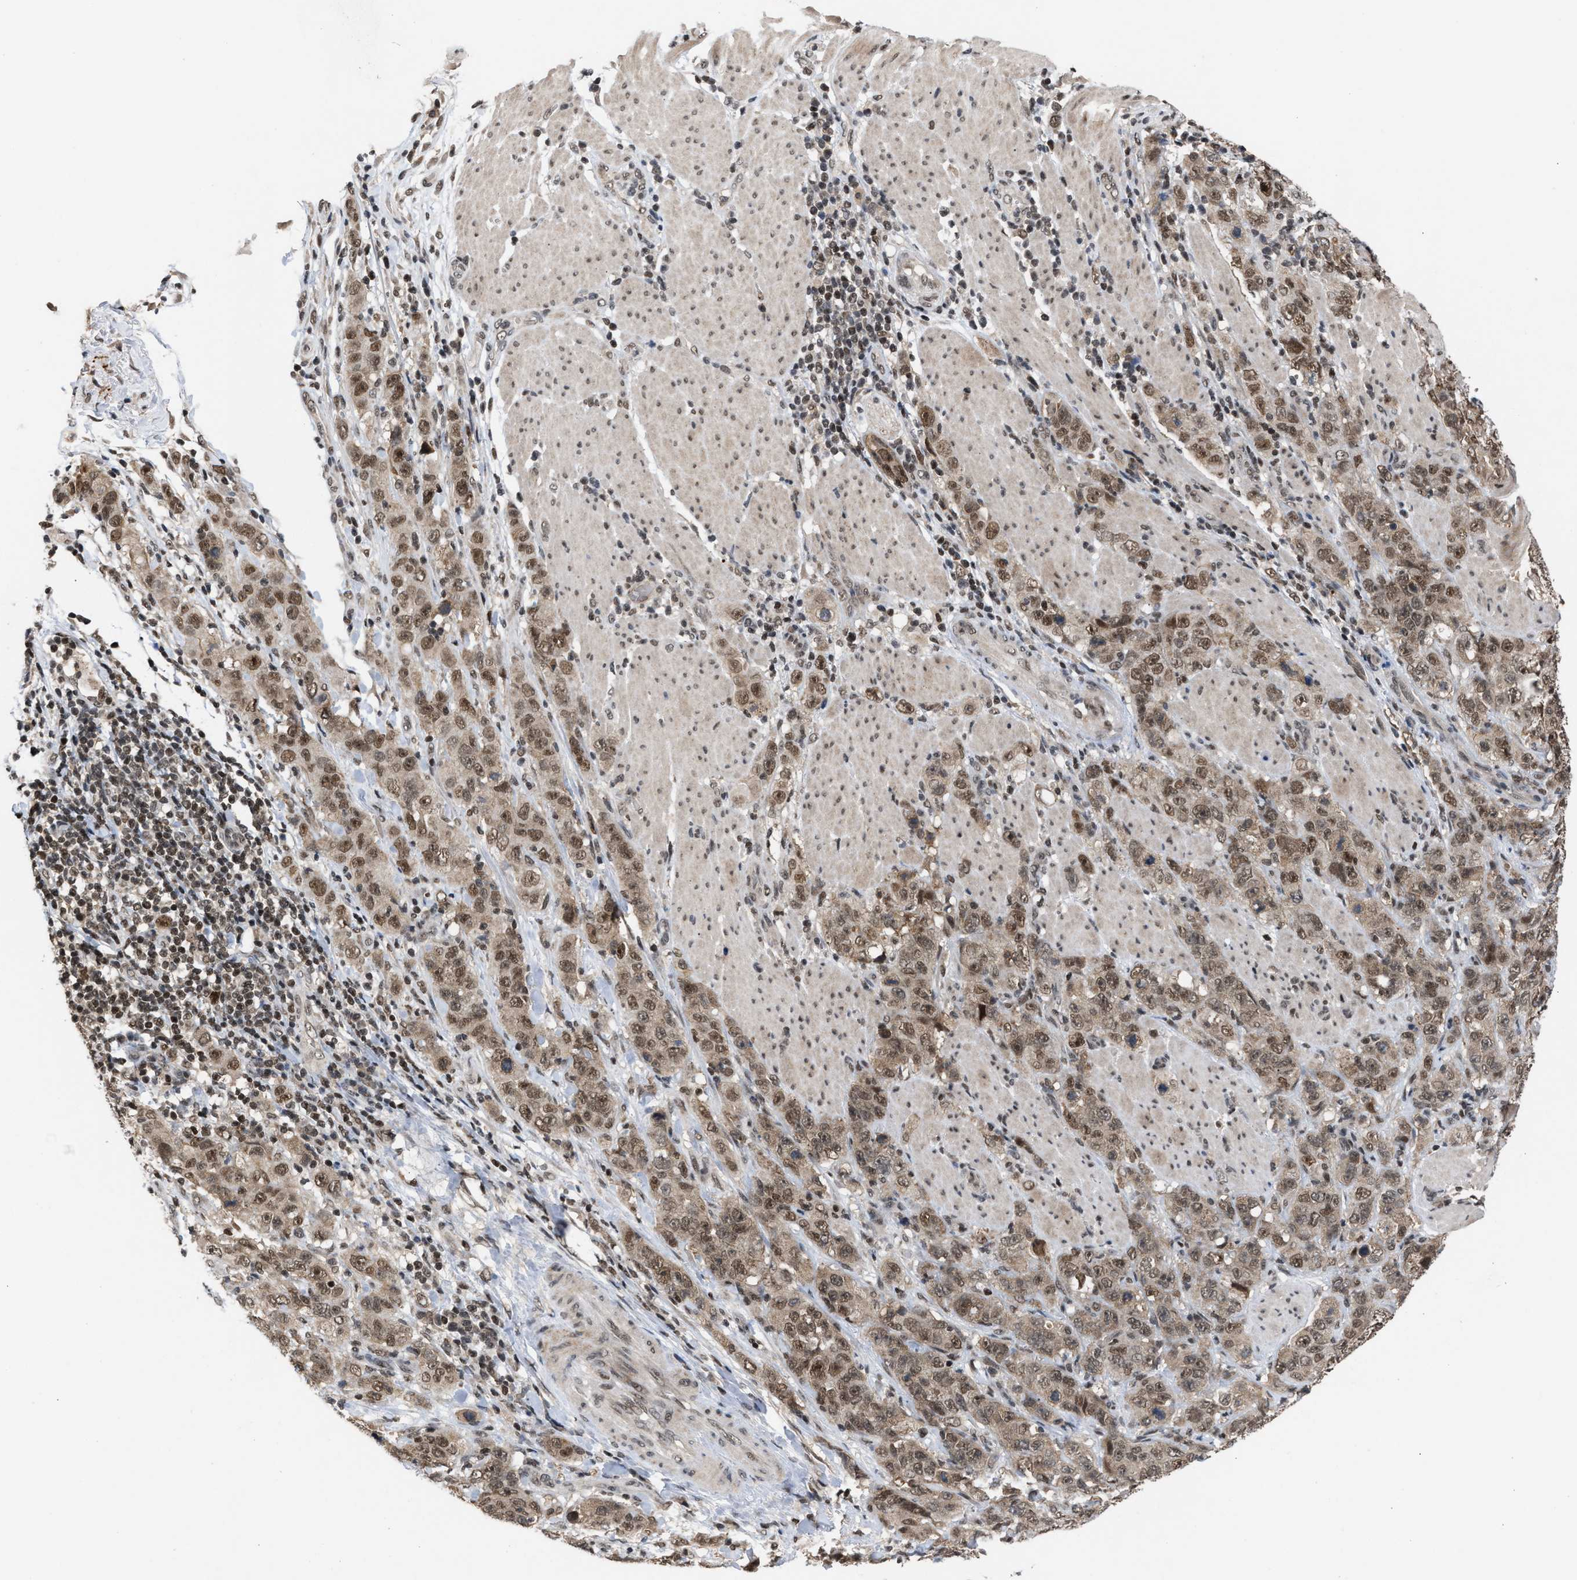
{"staining": {"intensity": "weak", "quantity": ">75%", "location": "cytoplasmic/membranous,nuclear"}, "tissue": "stomach cancer", "cell_type": "Tumor cells", "image_type": "cancer", "snomed": [{"axis": "morphology", "description": "Adenocarcinoma, NOS"}, {"axis": "topography", "description": "Stomach"}], "caption": "Brown immunohistochemical staining in human stomach cancer shows weak cytoplasmic/membranous and nuclear positivity in about >75% of tumor cells. (DAB IHC, brown staining for protein, blue staining for nuclei).", "gene": "C9orf78", "patient": {"sex": "male", "age": 48}}